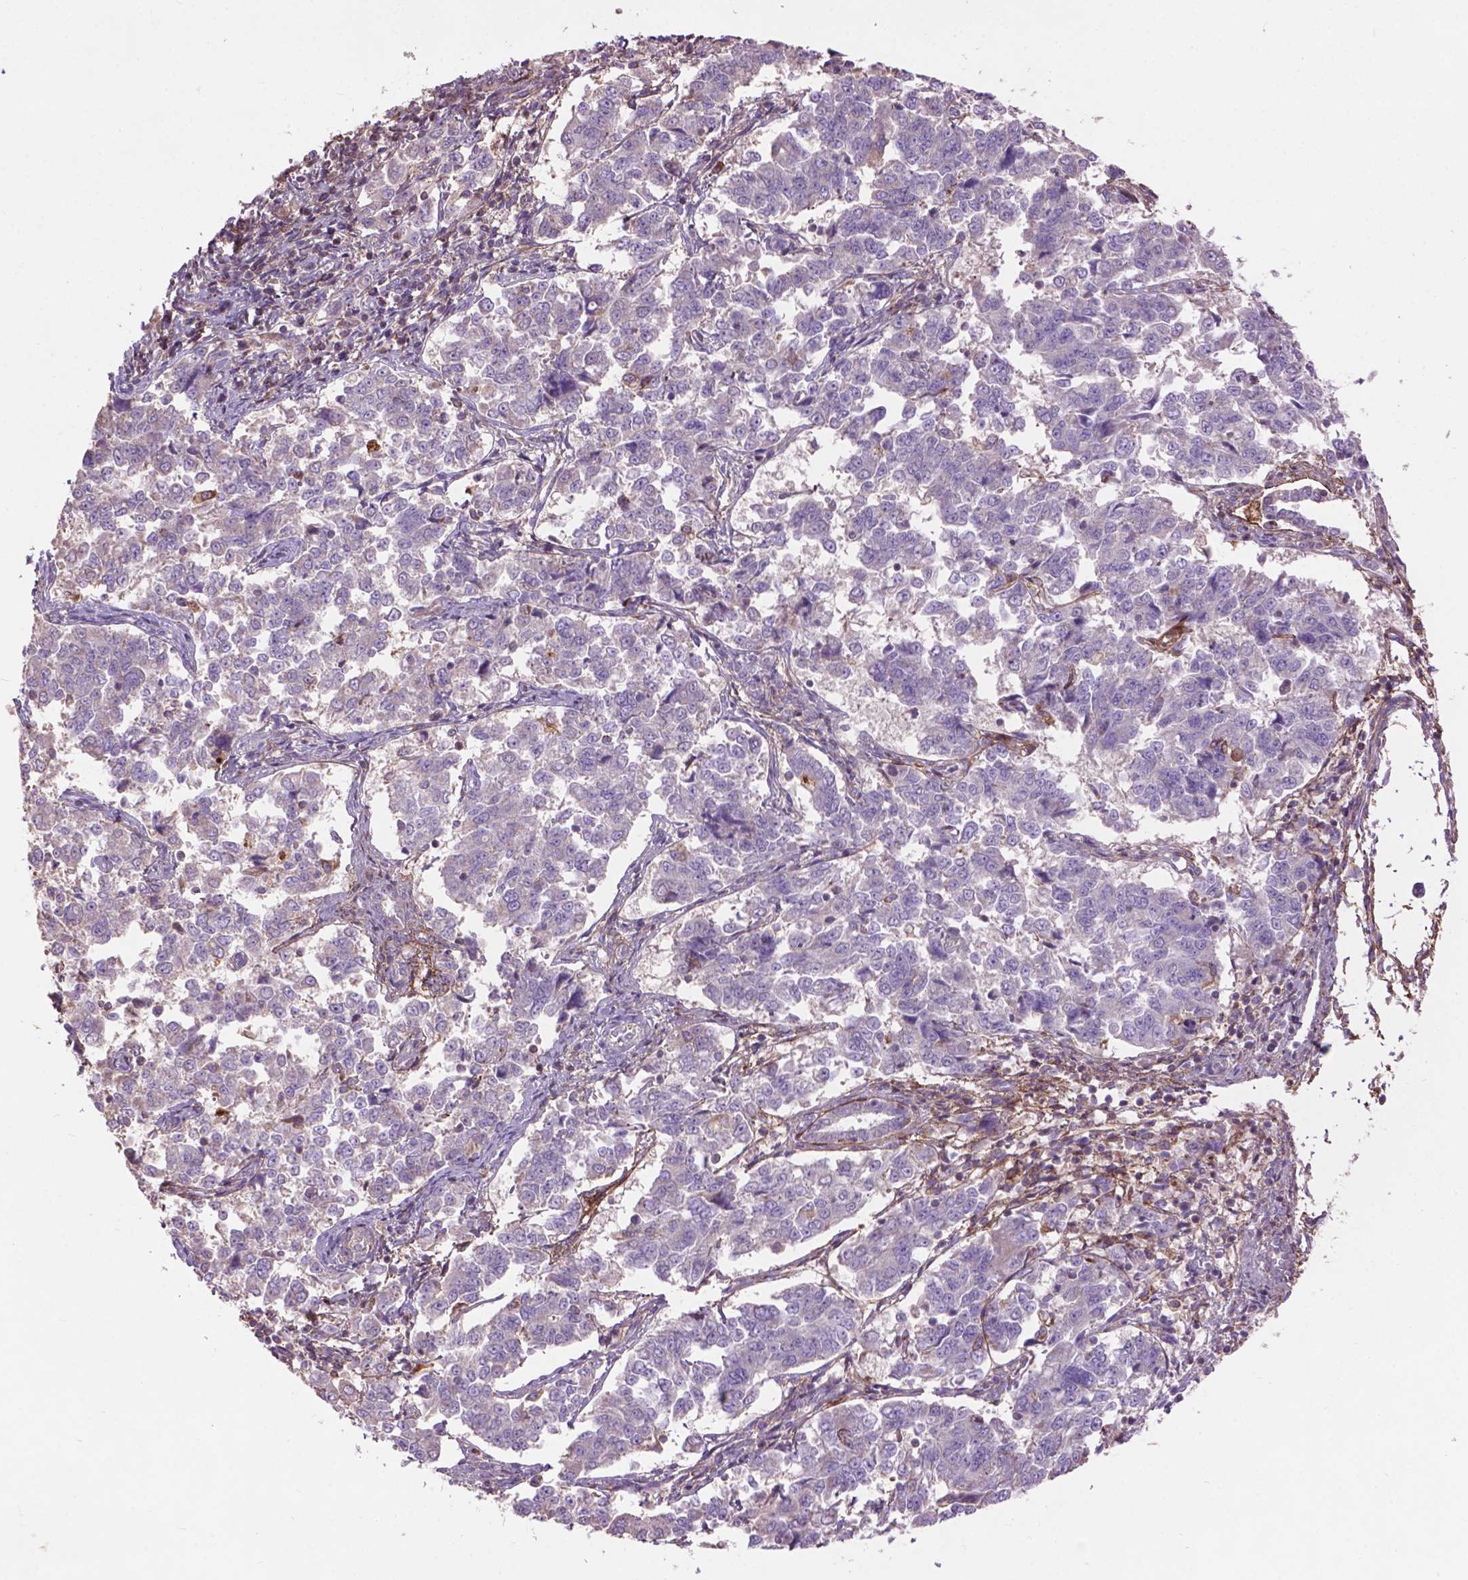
{"staining": {"intensity": "negative", "quantity": "none", "location": "none"}, "tissue": "endometrial cancer", "cell_type": "Tumor cells", "image_type": "cancer", "snomed": [{"axis": "morphology", "description": "Adenocarcinoma, NOS"}, {"axis": "topography", "description": "Endometrium"}], "caption": "Immunohistochemistry photomicrograph of endometrial cancer stained for a protein (brown), which shows no expression in tumor cells.", "gene": "LRRC3C", "patient": {"sex": "female", "age": 43}}